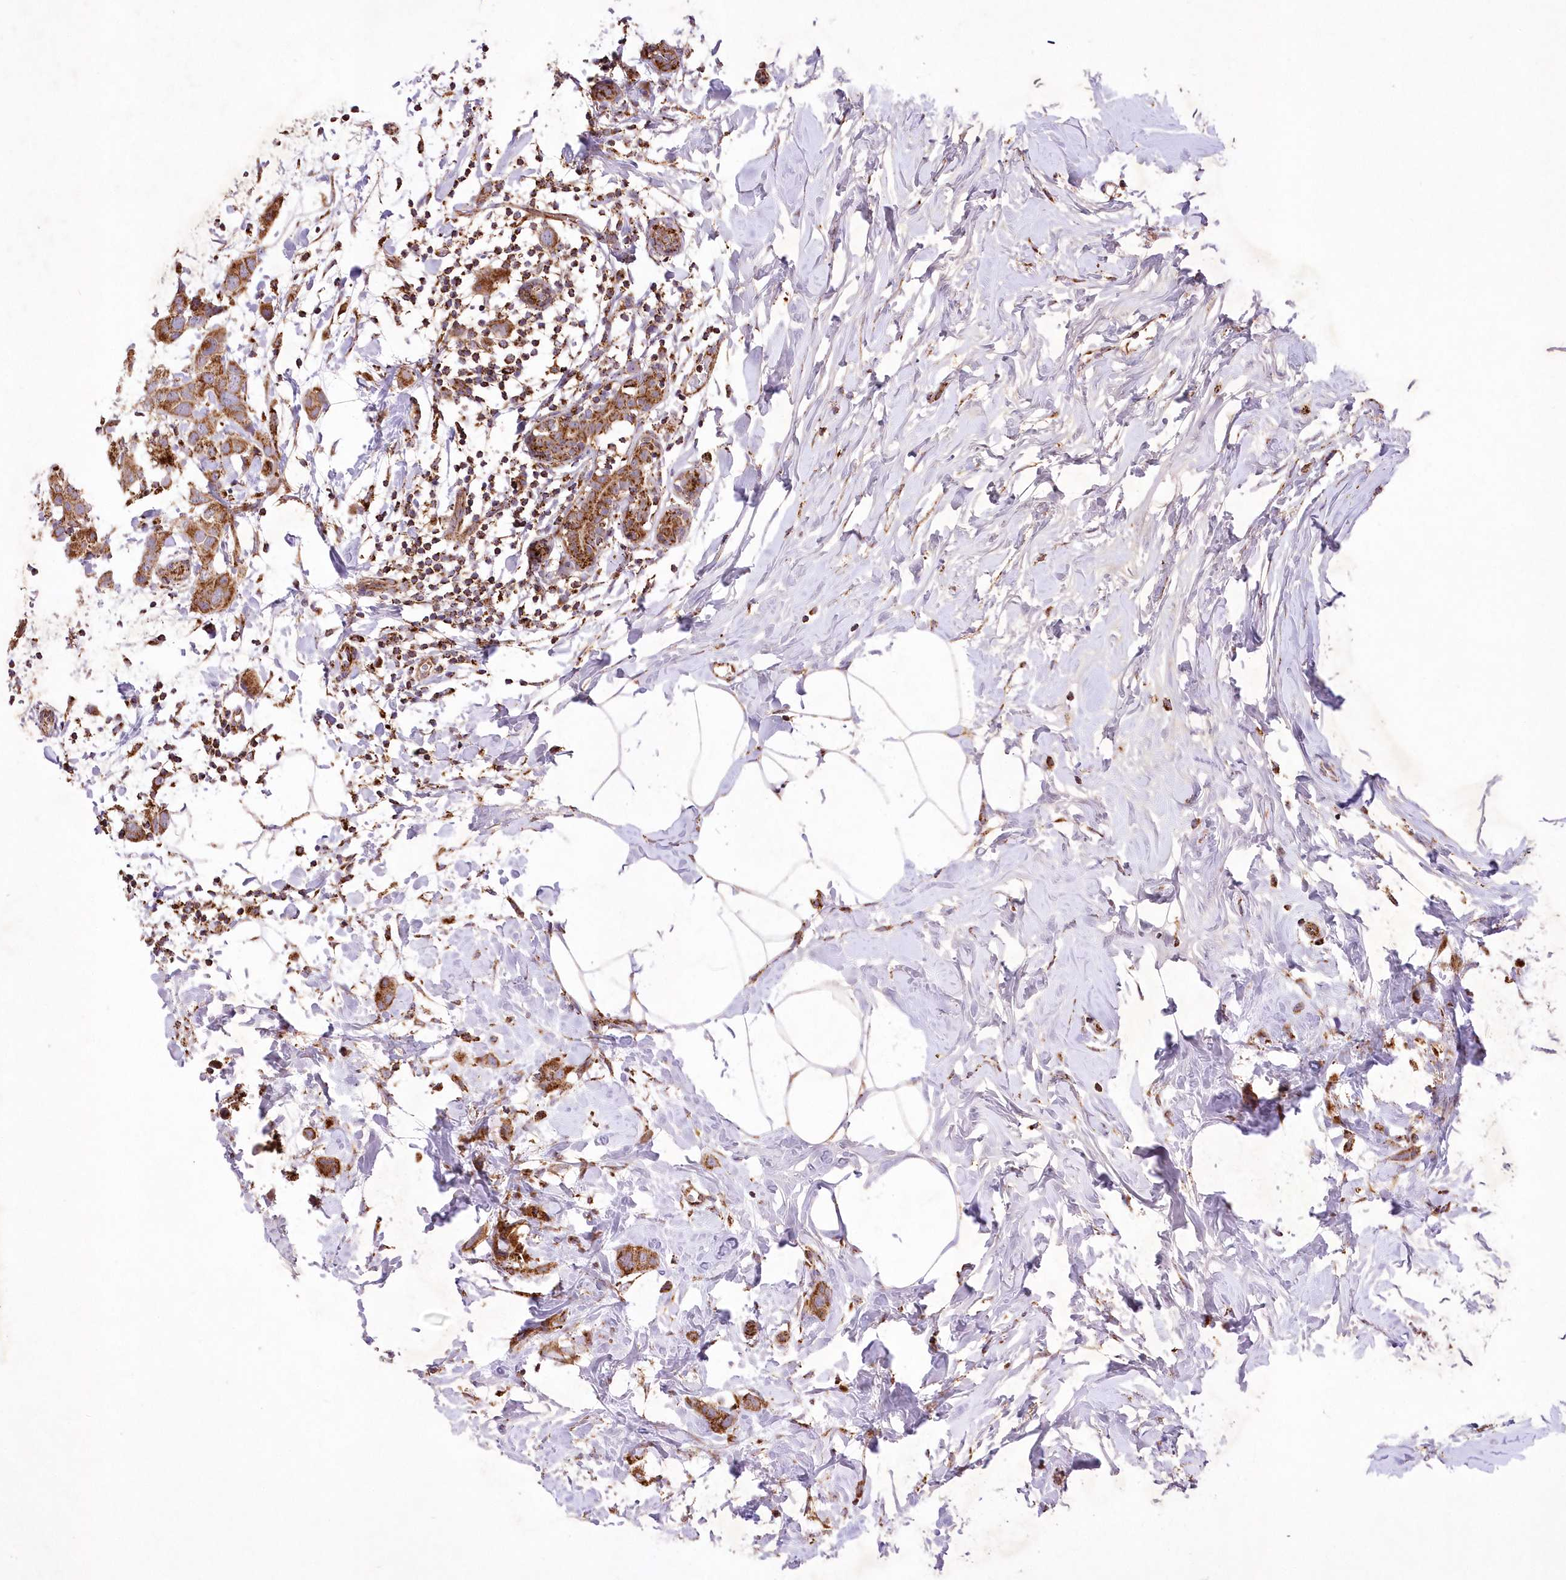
{"staining": {"intensity": "strong", "quantity": ">75%", "location": "cytoplasmic/membranous"}, "tissue": "breast cancer", "cell_type": "Tumor cells", "image_type": "cancer", "snomed": [{"axis": "morphology", "description": "Normal tissue, NOS"}, {"axis": "morphology", "description": "Duct carcinoma"}, {"axis": "topography", "description": "Breast"}], "caption": "This image reveals breast cancer stained with IHC to label a protein in brown. The cytoplasmic/membranous of tumor cells show strong positivity for the protein. Nuclei are counter-stained blue.", "gene": "ASNSD1", "patient": {"sex": "female", "age": 50}}